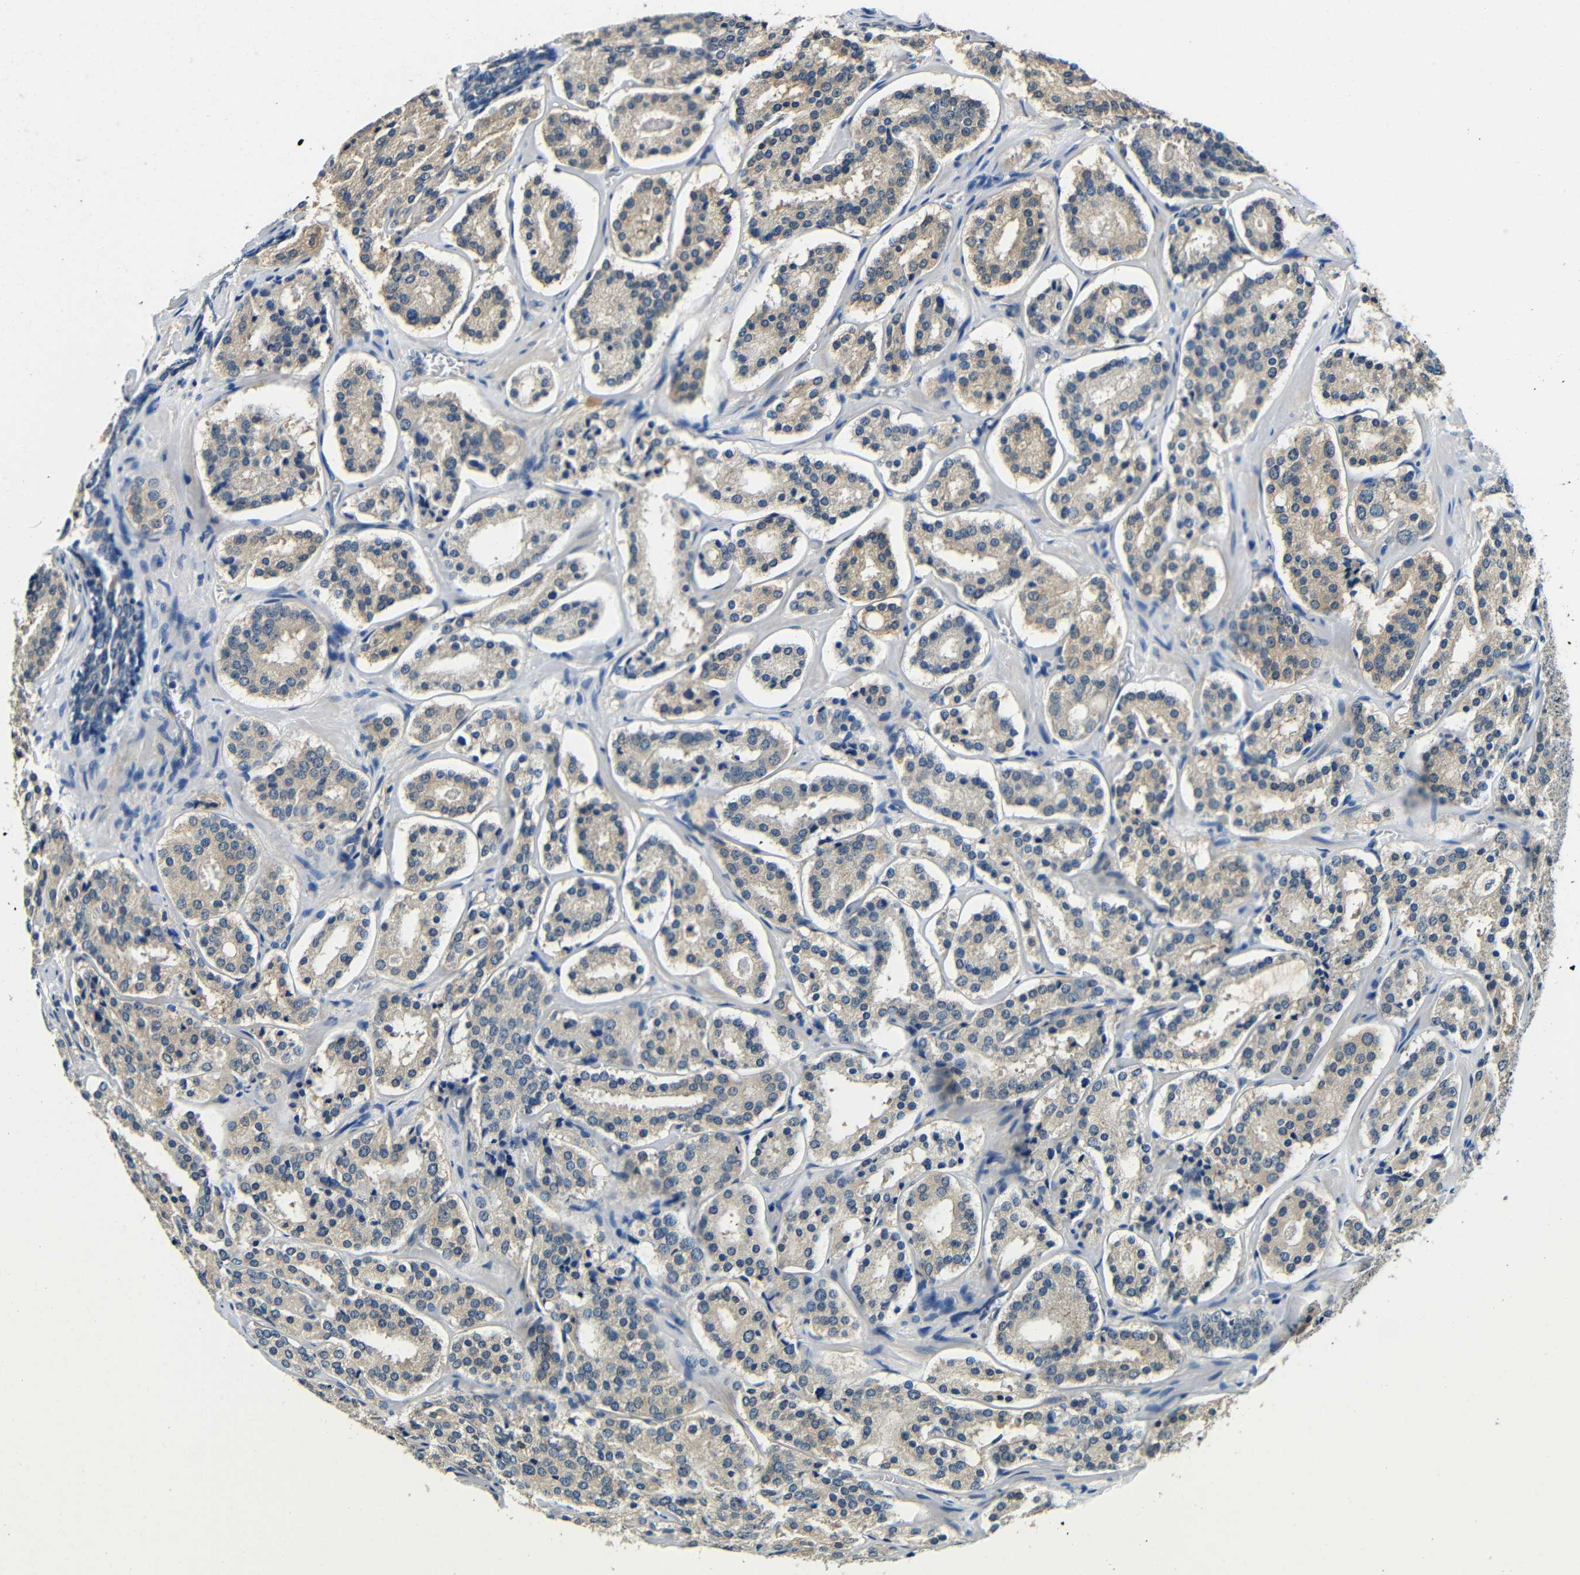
{"staining": {"intensity": "weak", "quantity": ">75%", "location": "cytoplasmic/membranous"}, "tissue": "prostate cancer", "cell_type": "Tumor cells", "image_type": "cancer", "snomed": [{"axis": "morphology", "description": "Adenocarcinoma, High grade"}, {"axis": "topography", "description": "Prostate"}], "caption": "There is low levels of weak cytoplasmic/membranous expression in tumor cells of prostate cancer (adenocarcinoma (high-grade)), as demonstrated by immunohistochemical staining (brown color).", "gene": "ADAP1", "patient": {"sex": "male", "age": 60}}